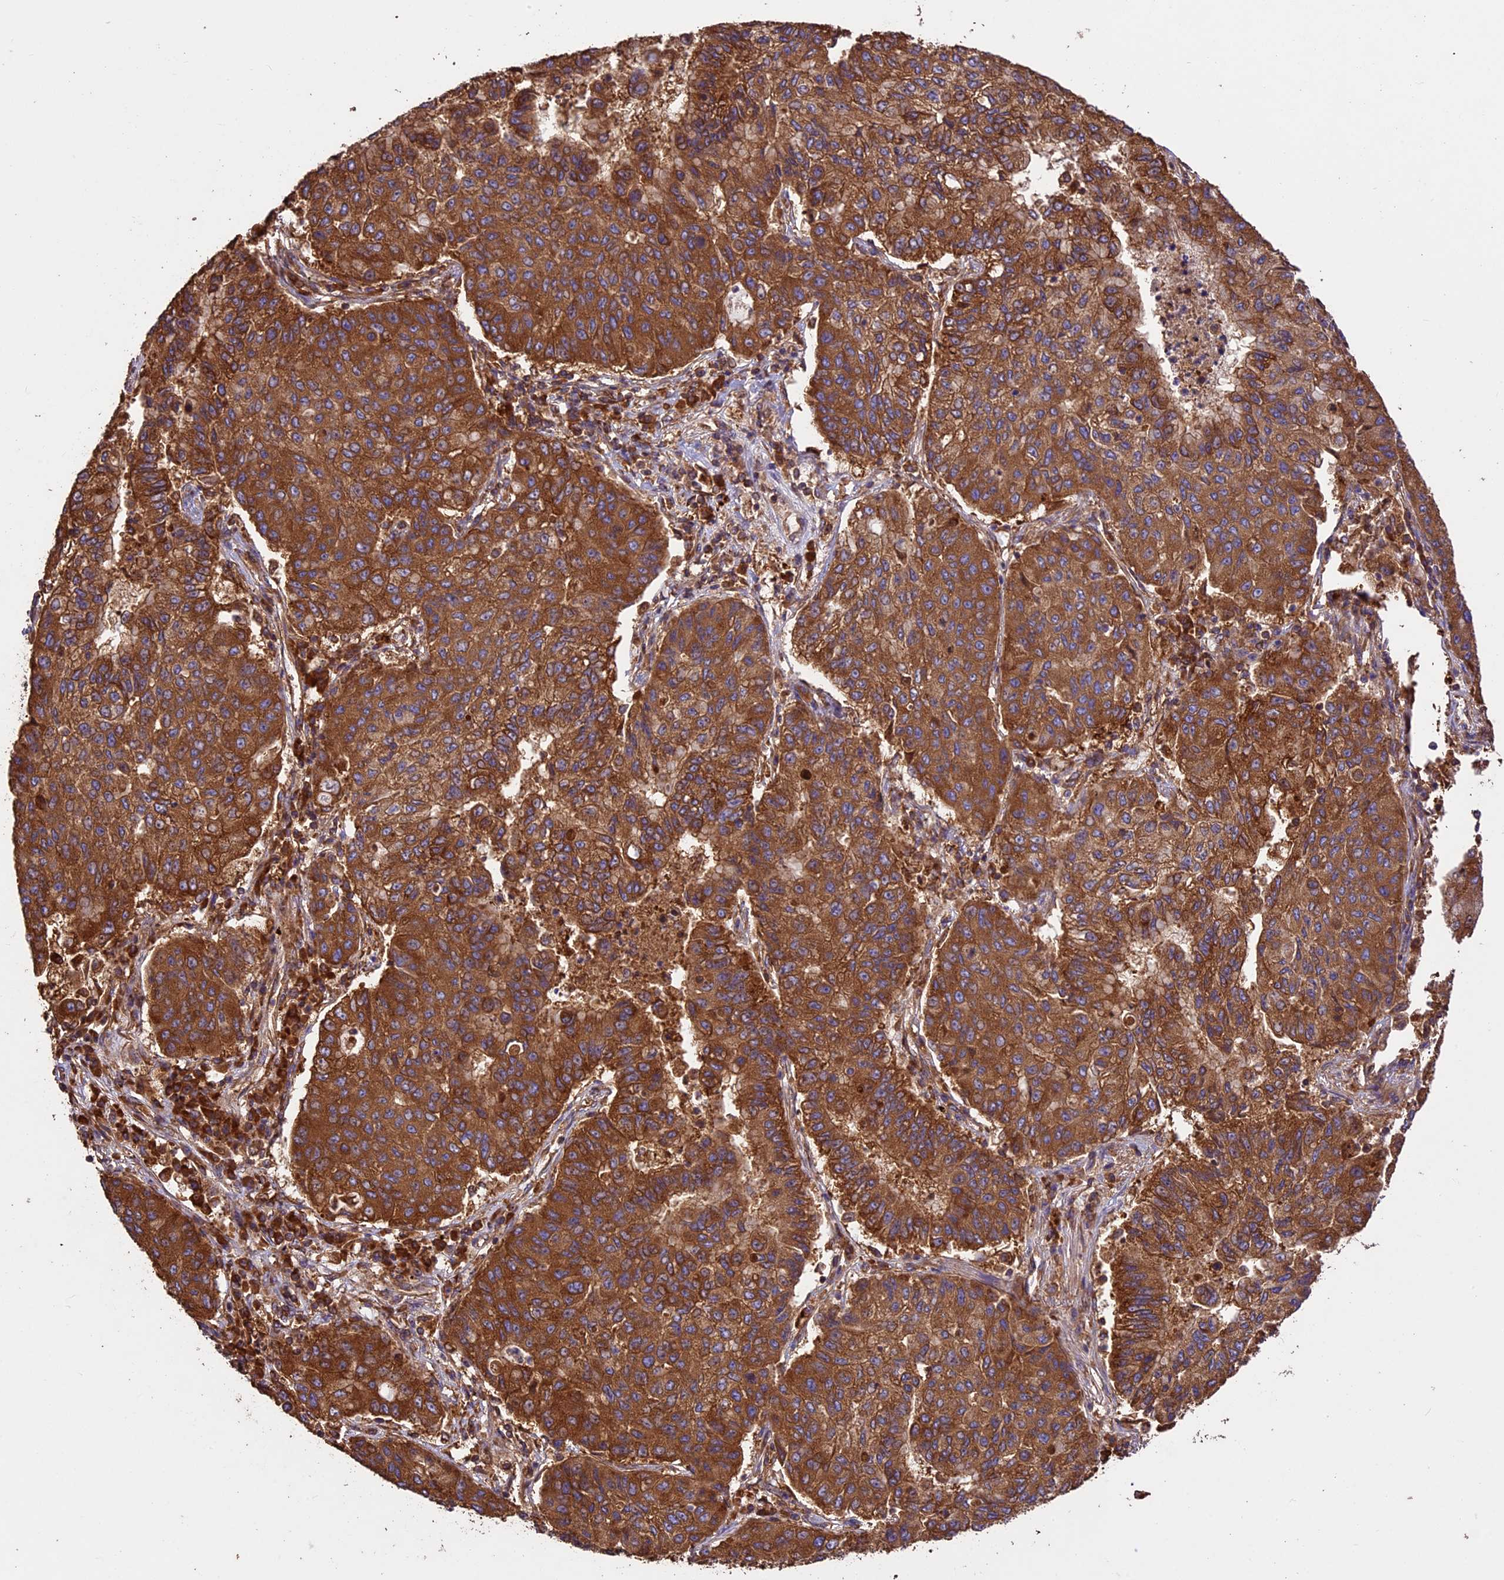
{"staining": {"intensity": "strong", "quantity": ">75%", "location": "cytoplasmic/membranous"}, "tissue": "lung cancer", "cell_type": "Tumor cells", "image_type": "cancer", "snomed": [{"axis": "morphology", "description": "Squamous cell carcinoma, NOS"}, {"axis": "topography", "description": "Lung"}], "caption": "Lung cancer stained with a protein marker demonstrates strong staining in tumor cells.", "gene": "KARS1", "patient": {"sex": "male", "age": 74}}